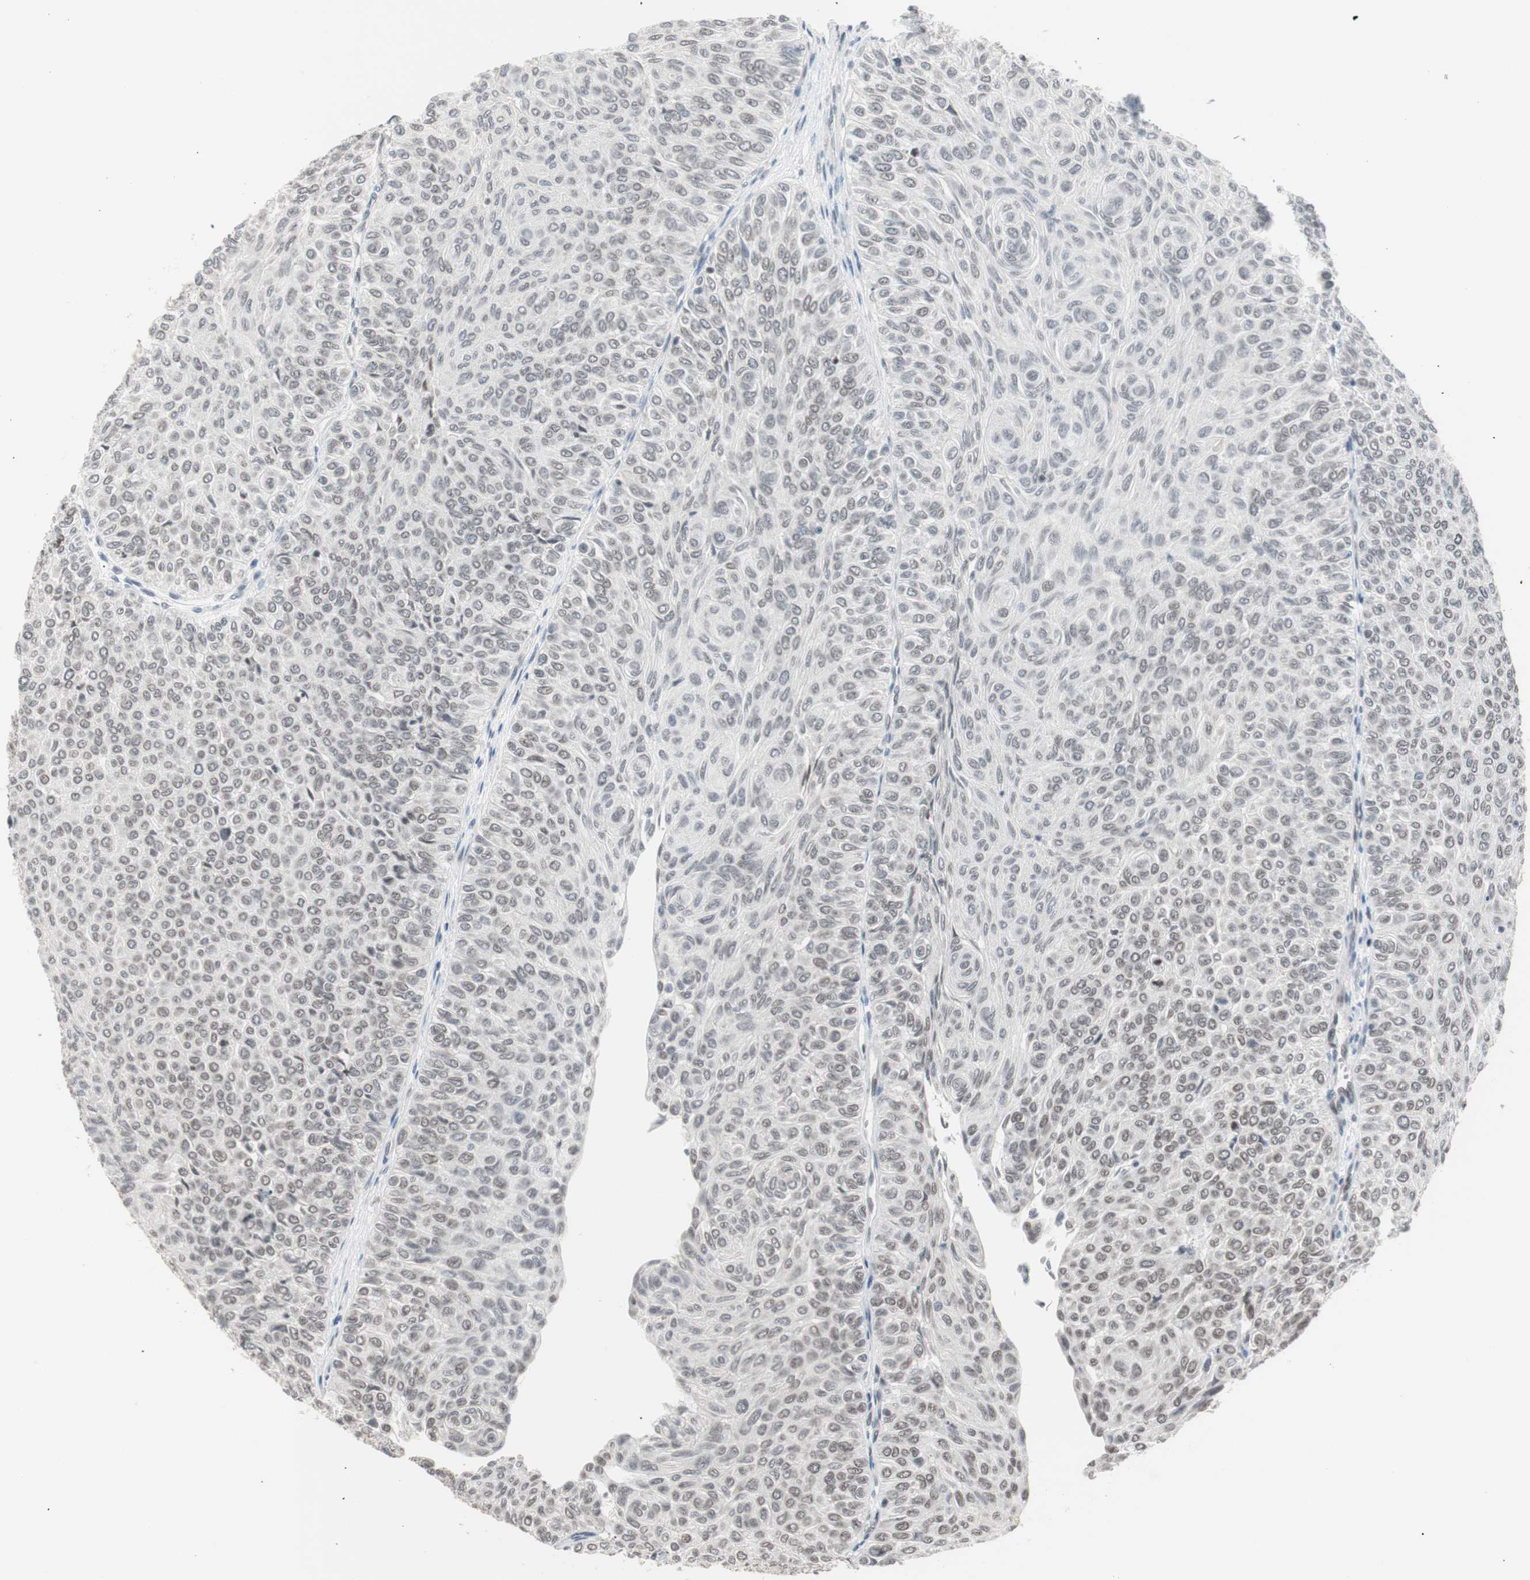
{"staining": {"intensity": "moderate", "quantity": "25%-75%", "location": "nuclear"}, "tissue": "urothelial cancer", "cell_type": "Tumor cells", "image_type": "cancer", "snomed": [{"axis": "morphology", "description": "Urothelial carcinoma, Low grade"}, {"axis": "topography", "description": "Urinary bladder"}], "caption": "Urothelial cancer stained with a protein marker reveals moderate staining in tumor cells.", "gene": "LIG3", "patient": {"sex": "male", "age": 78}}